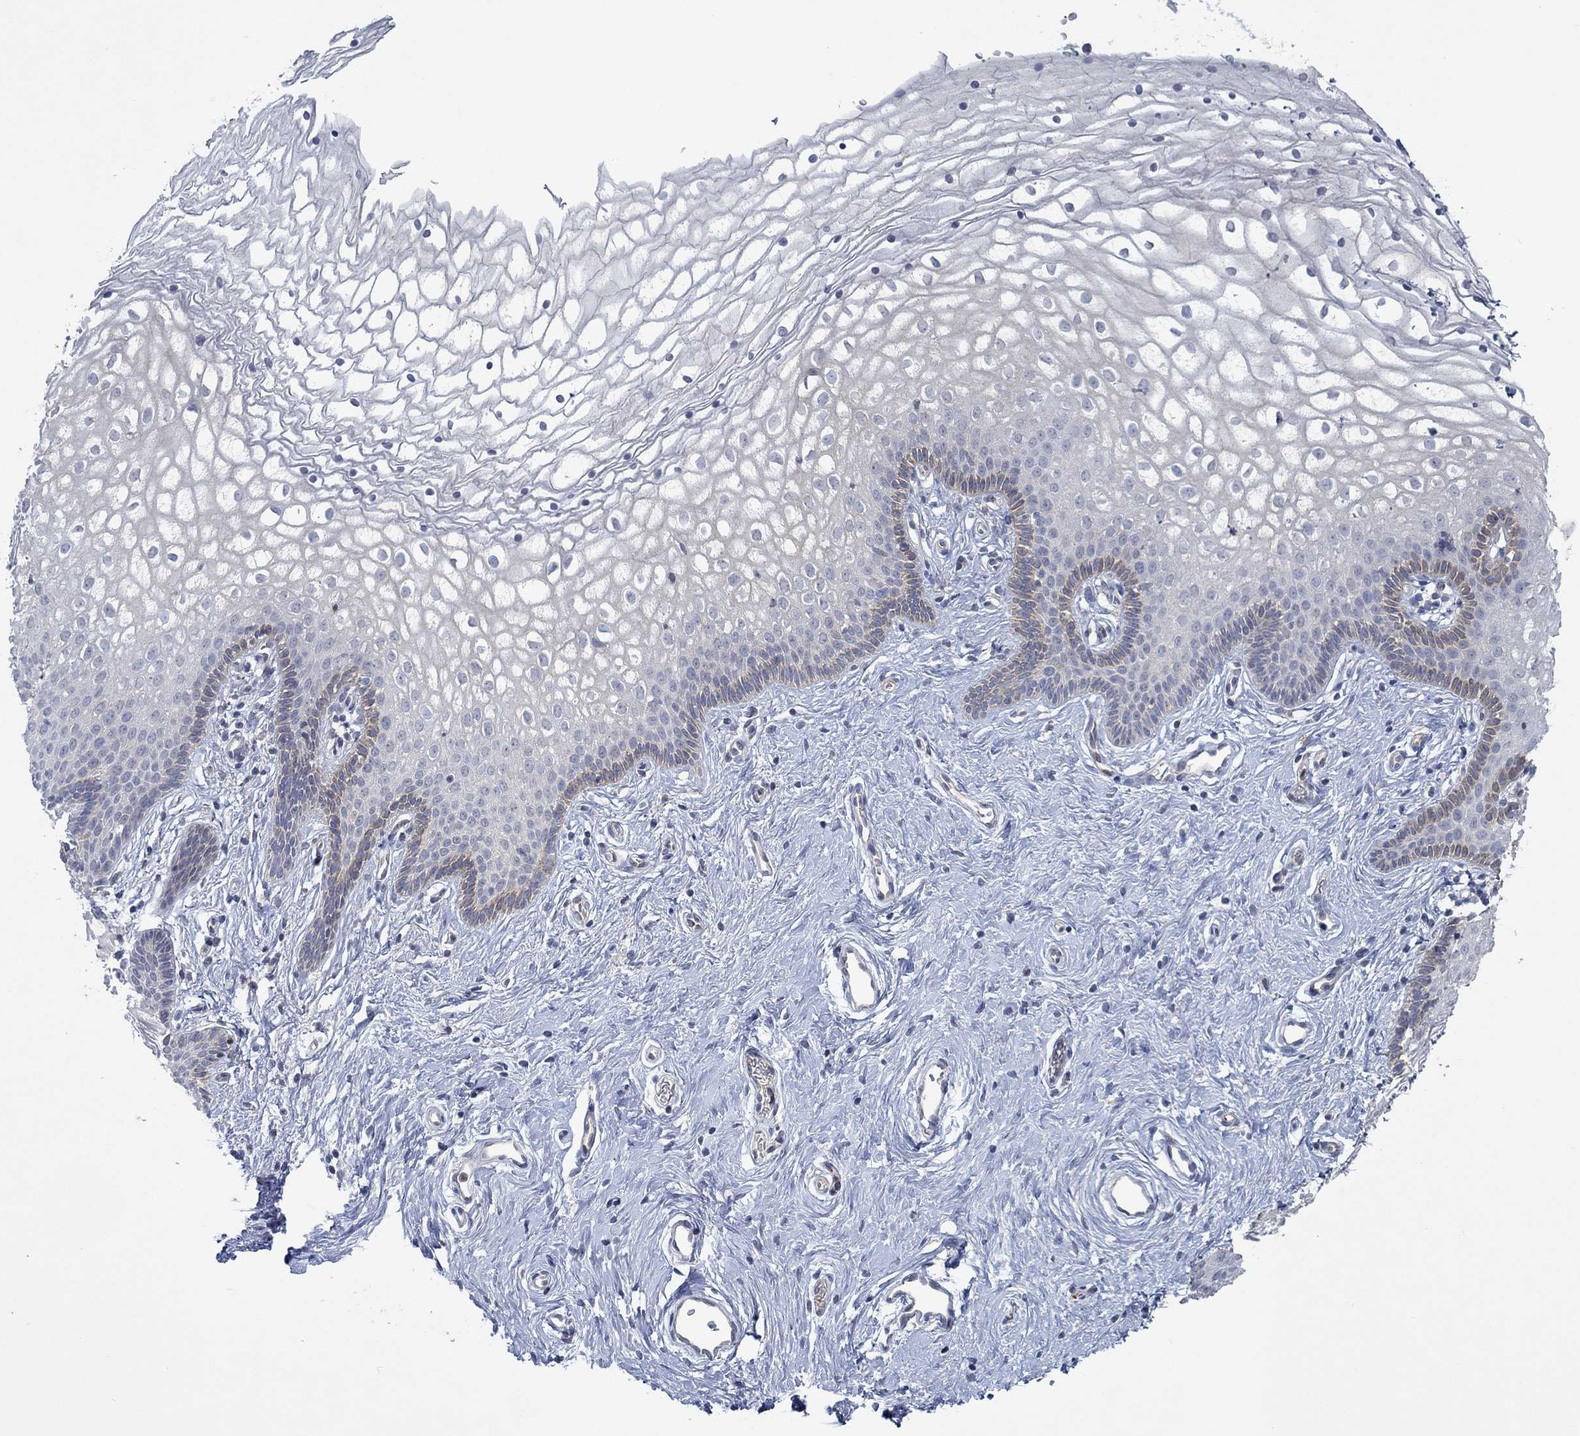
{"staining": {"intensity": "negative", "quantity": "none", "location": "none"}, "tissue": "vagina", "cell_type": "Squamous epithelial cells", "image_type": "normal", "snomed": [{"axis": "morphology", "description": "Normal tissue, NOS"}, {"axis": "topography", "description": "Vagina"}], "caption": "This is an immunohistochemistry (IHC) photomicrograph of unremarkable vagina. There is no positivity in squamous epithelial cells.", "gene": "MTHFR", "patient": {"sex": "female", "age": 36}}